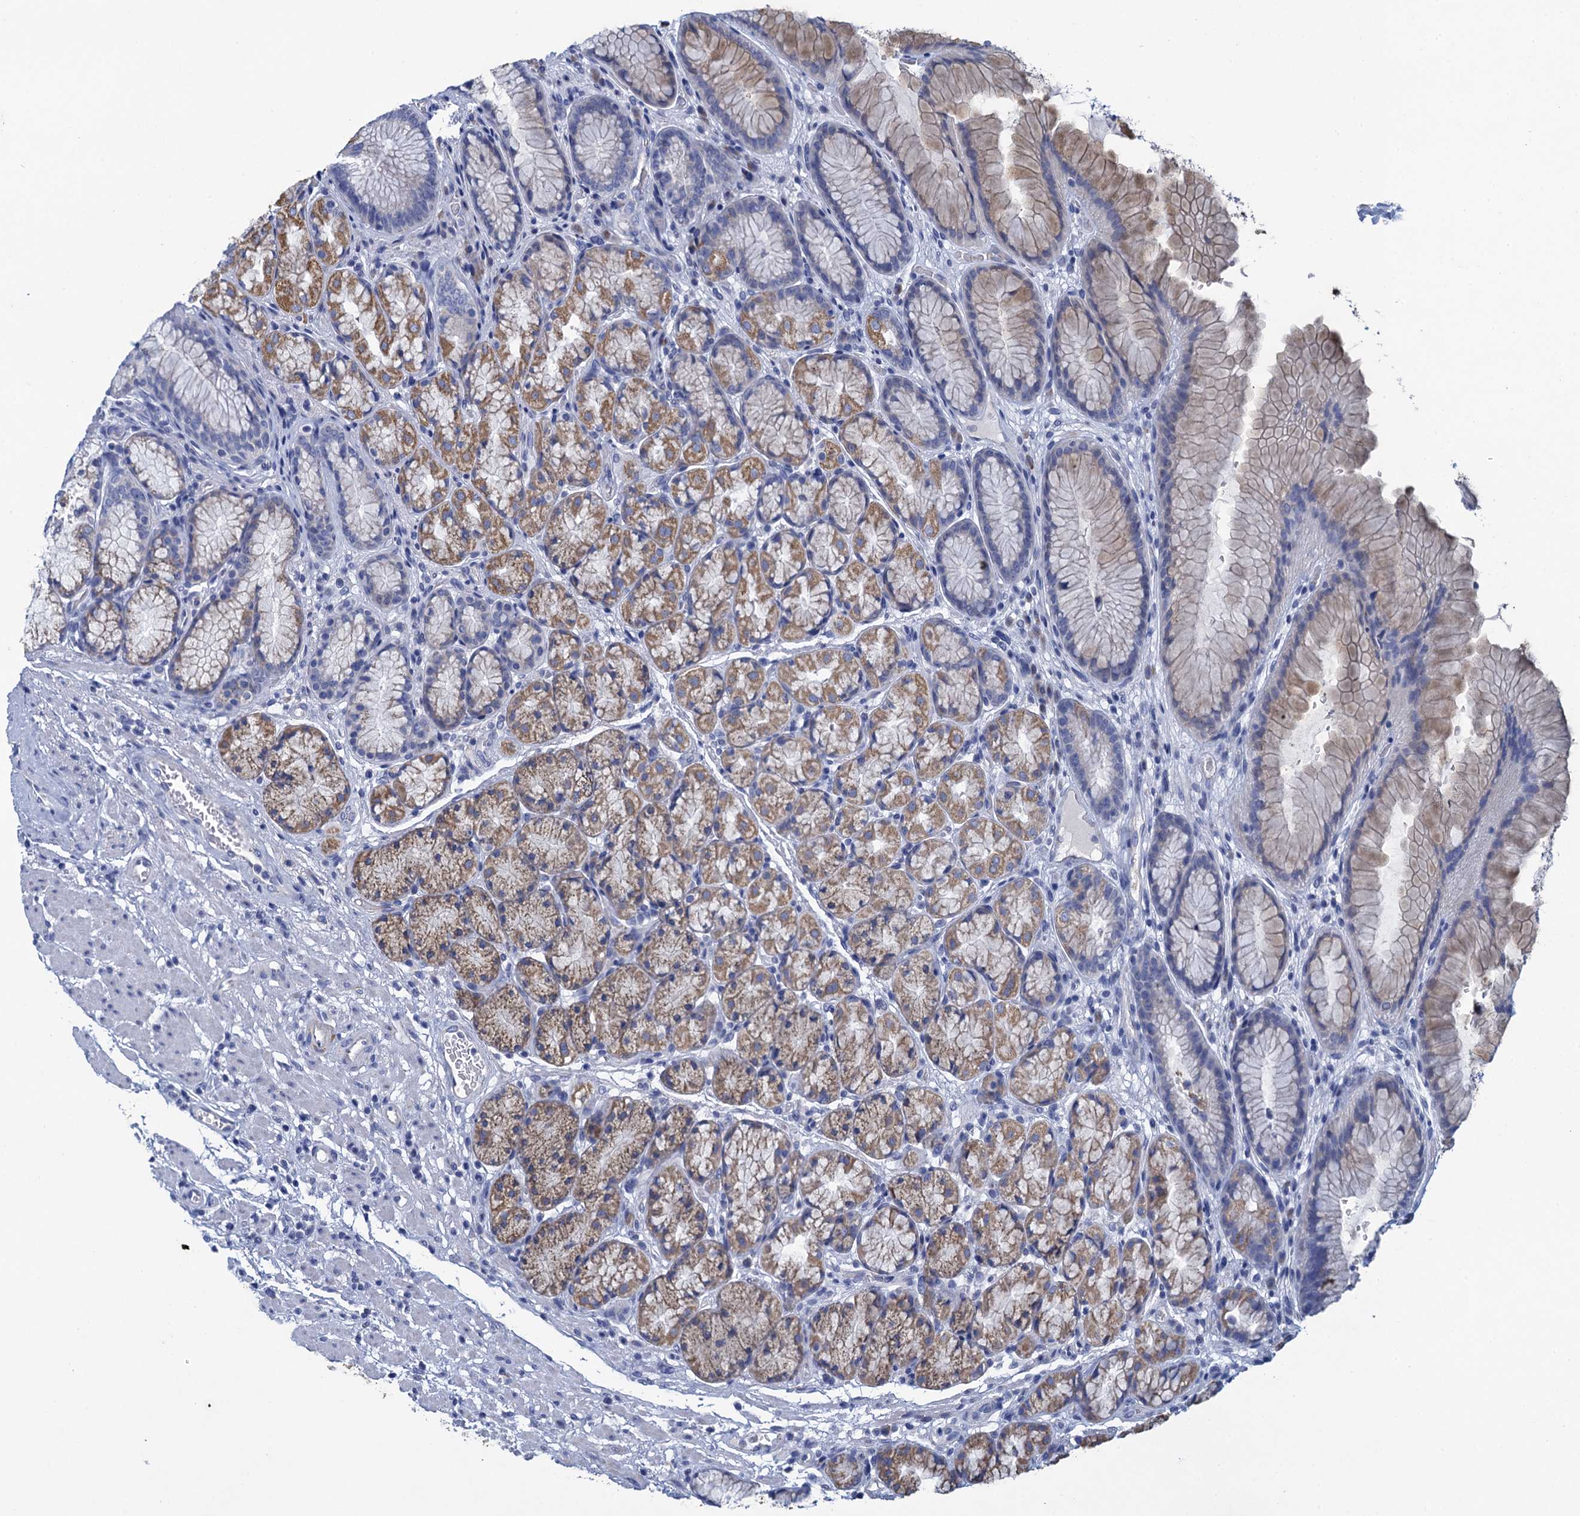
{"staining": {"intensity": "moderate", "quantity": "25%-75%", "location": "cytoplasmic/membranous"}, "tissue": "stomach", "cell_type": "Glandular cells", "image_type": "normal", "snomed": [{"axis": "morphology", "description": "Normal tissue, NOS"}, {"axis": "topography", "description": "Stomach"}], "caption": "Moderate cytoplasmic/membranous expression is seen in approximately 25%-75% of glandular cells in benign stomach. The staining is performed using DAB brown chromogen to label protein expression. The nuclei are counter-stained blue using hematoxylin.", "gene": "SCEL", "patient": {"sex": "male", "age": 63}}